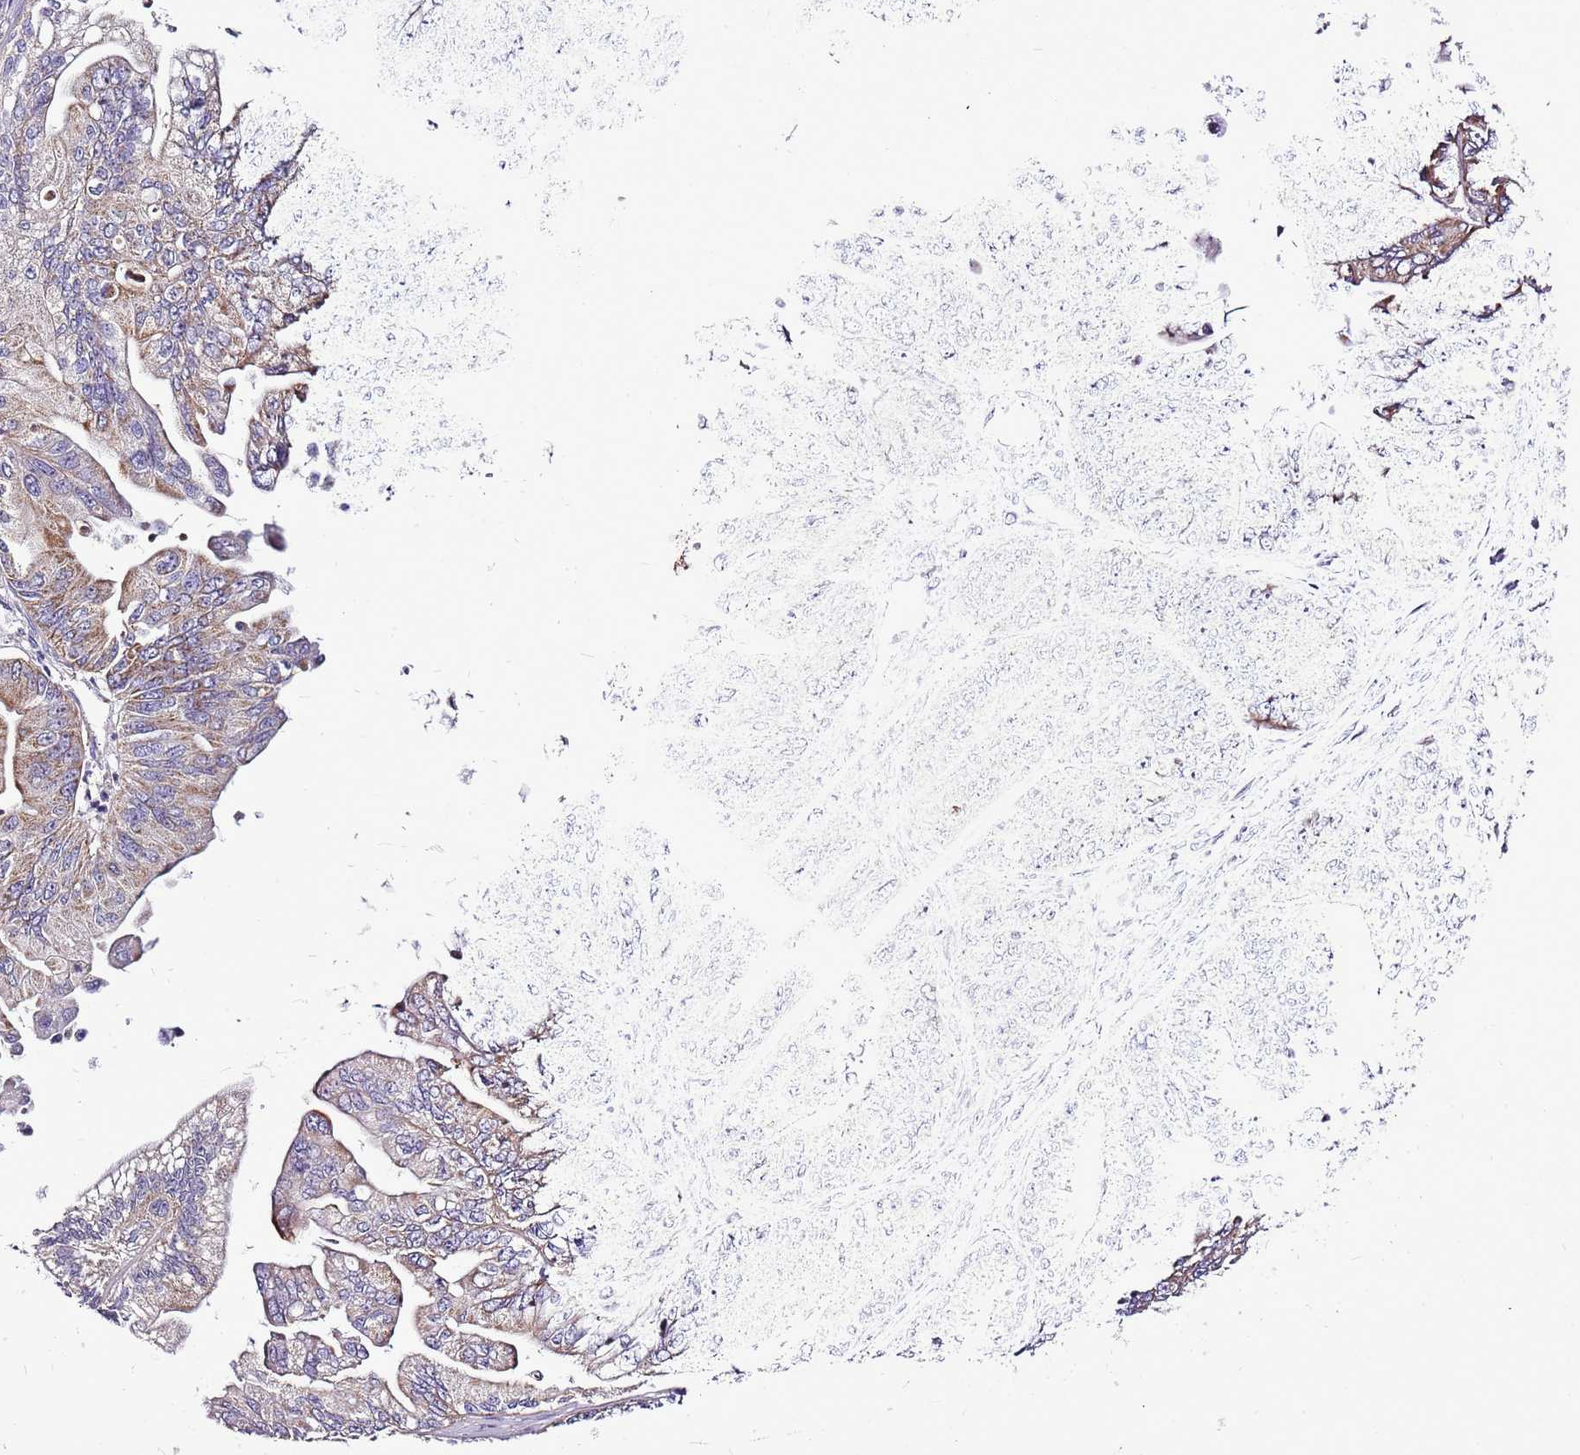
{"staining": {"intensity": "moderate", "quantity": ">75%", "location": "cytoplasmic/membranous"}, "tissue": "ovarian cancer", "cell_type": "Tumor cells", "image_type": "cancer", "snomed": [{"axis": "morphology", "description": "Cystadenocarcinoma, mucinous, NOS"}, {"axis": "topography", "description": "Ovary"}], "caption": "Tumor cells exhibit moderate cytoplasmic/membranous staining in about >75% of cells in ovarian mucinous cystadenocarcinoma.", "gene": "GCDH", "patient": {"sex": "female", "age": 71}}